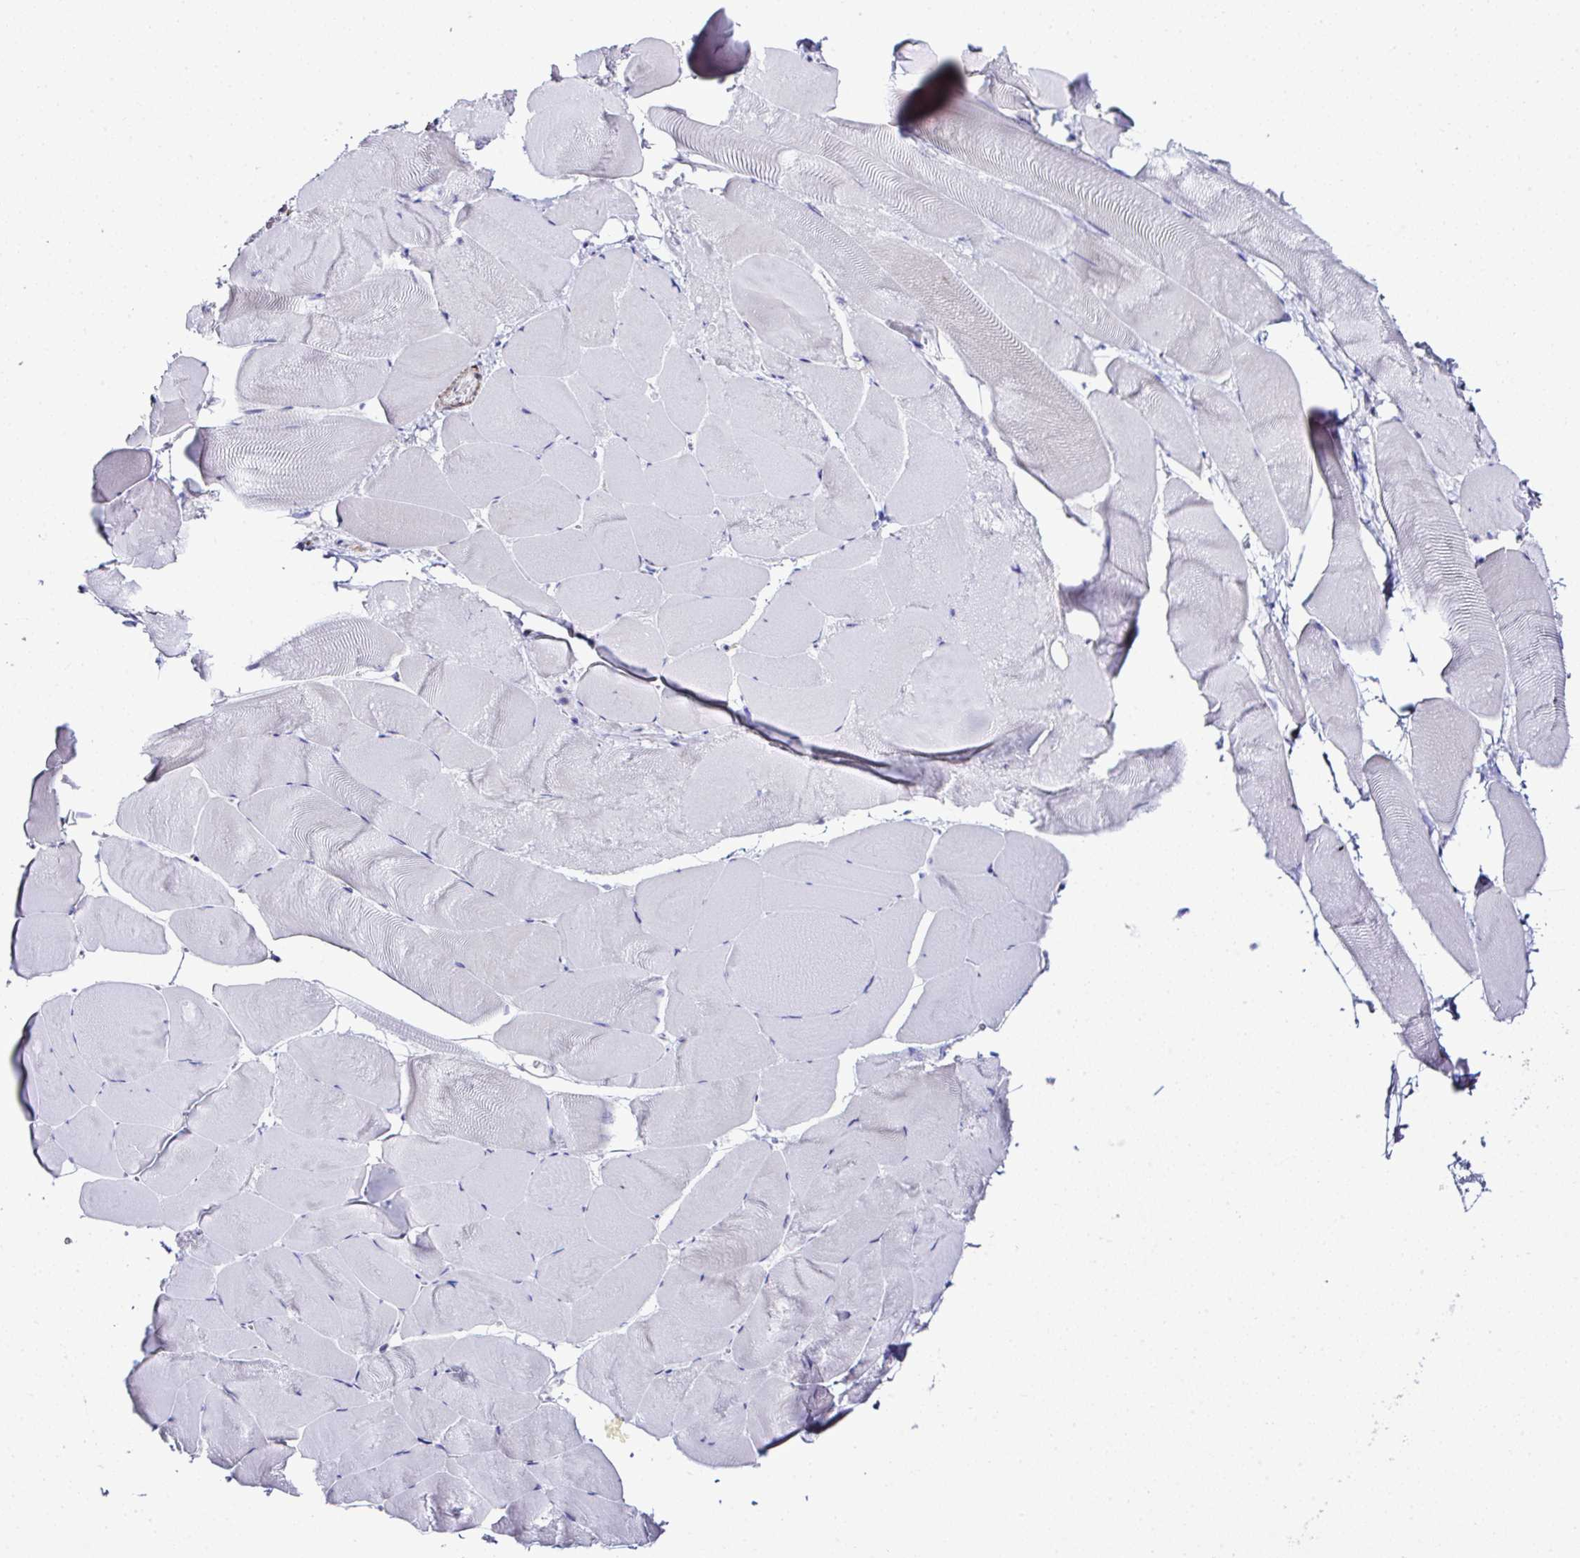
{"staining": {"intensity": "negative", "quantity": "none", "location": "none"}, "tissue": "skeletal muscle", "cell_type": "Myocytes", "image_type": "normal", "snomed": [{"axis": "morphology", "description": "Normal tissue, NOS"}, {"axis": "topography", "description": "Skeletal muscle"}], "caption": "Protein analysis of normal skeletal muscle demonstrates no significant staining in myocytes.", "gene": "OR4P4", "patient": {"sex": "female", "age": 64}}